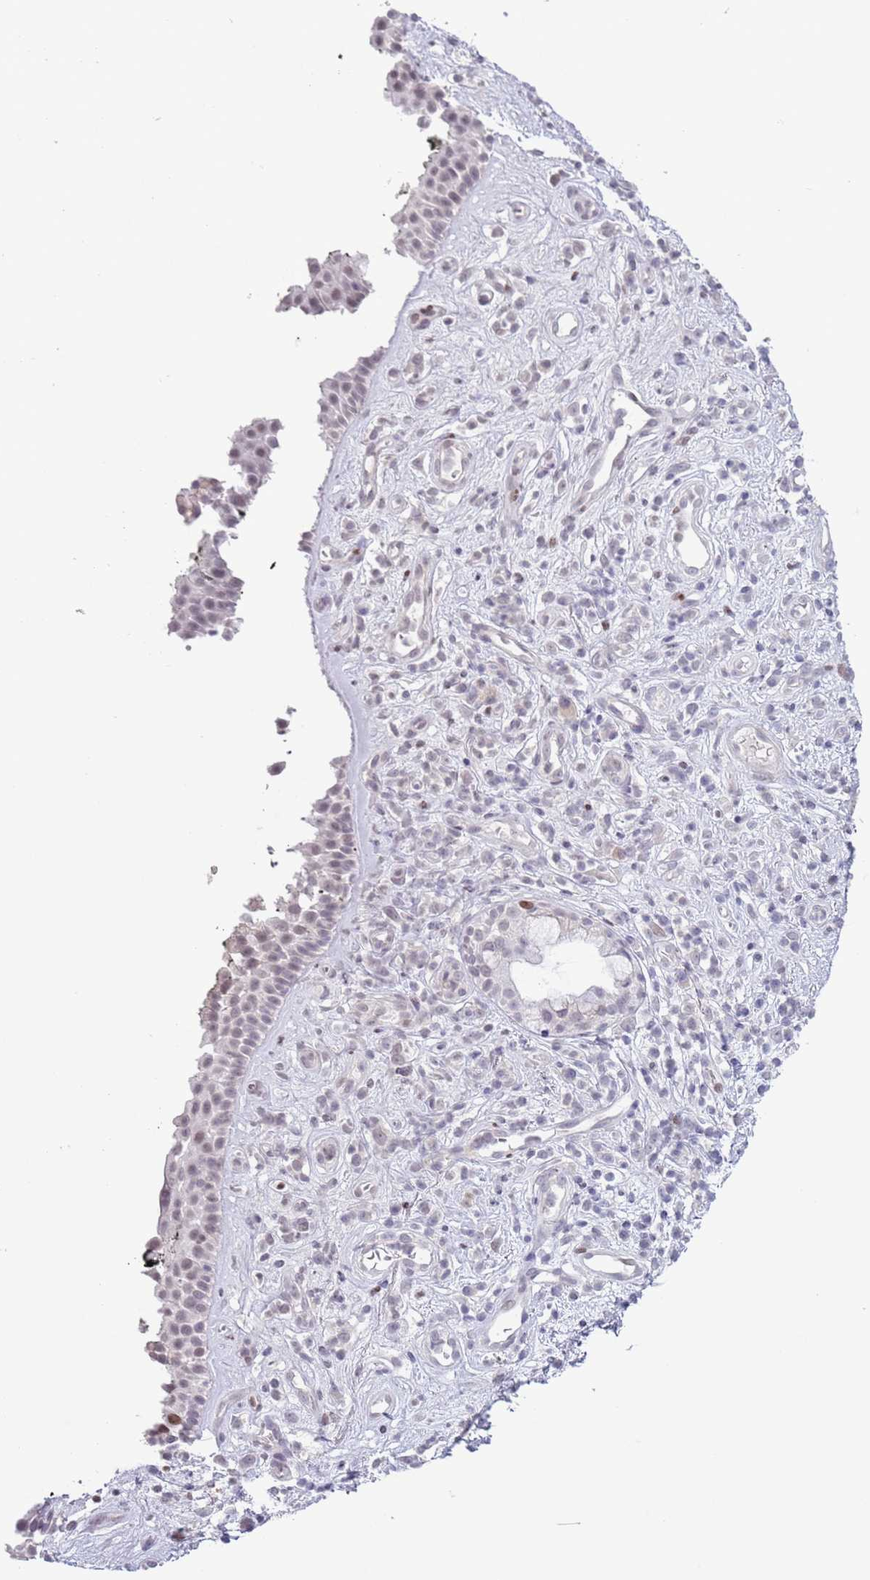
{"staining": {"intensity": "weak", "quantity": "25%-75%", "location": "nuclear"}, "tissue": "nasopharynx", "cell_type": "Respiratory epithelial cells", "image_type": "normal", "snomed": [{"axis": "morphology", "description": "Normal tissue, NOS"}, {"axis": "morphology", "description": "Squamous cell carcinoma, NOS"}, {"axis": "topography", "description": "Nasopharynx"}, {"axis": "topography", "description": "Head-Neck"}], "caption": "High-power microscopy captured an immunohistochemistry micrograph of unremarkable nasopharynx, revealing weak nuclear staining in about 25%-75% of respiratory epithelial cells. (Brightfield microscopy of DAB IHC at high magnification).", "gene": "MFSD10", "patient": {"sex": "male", "age": 85}}